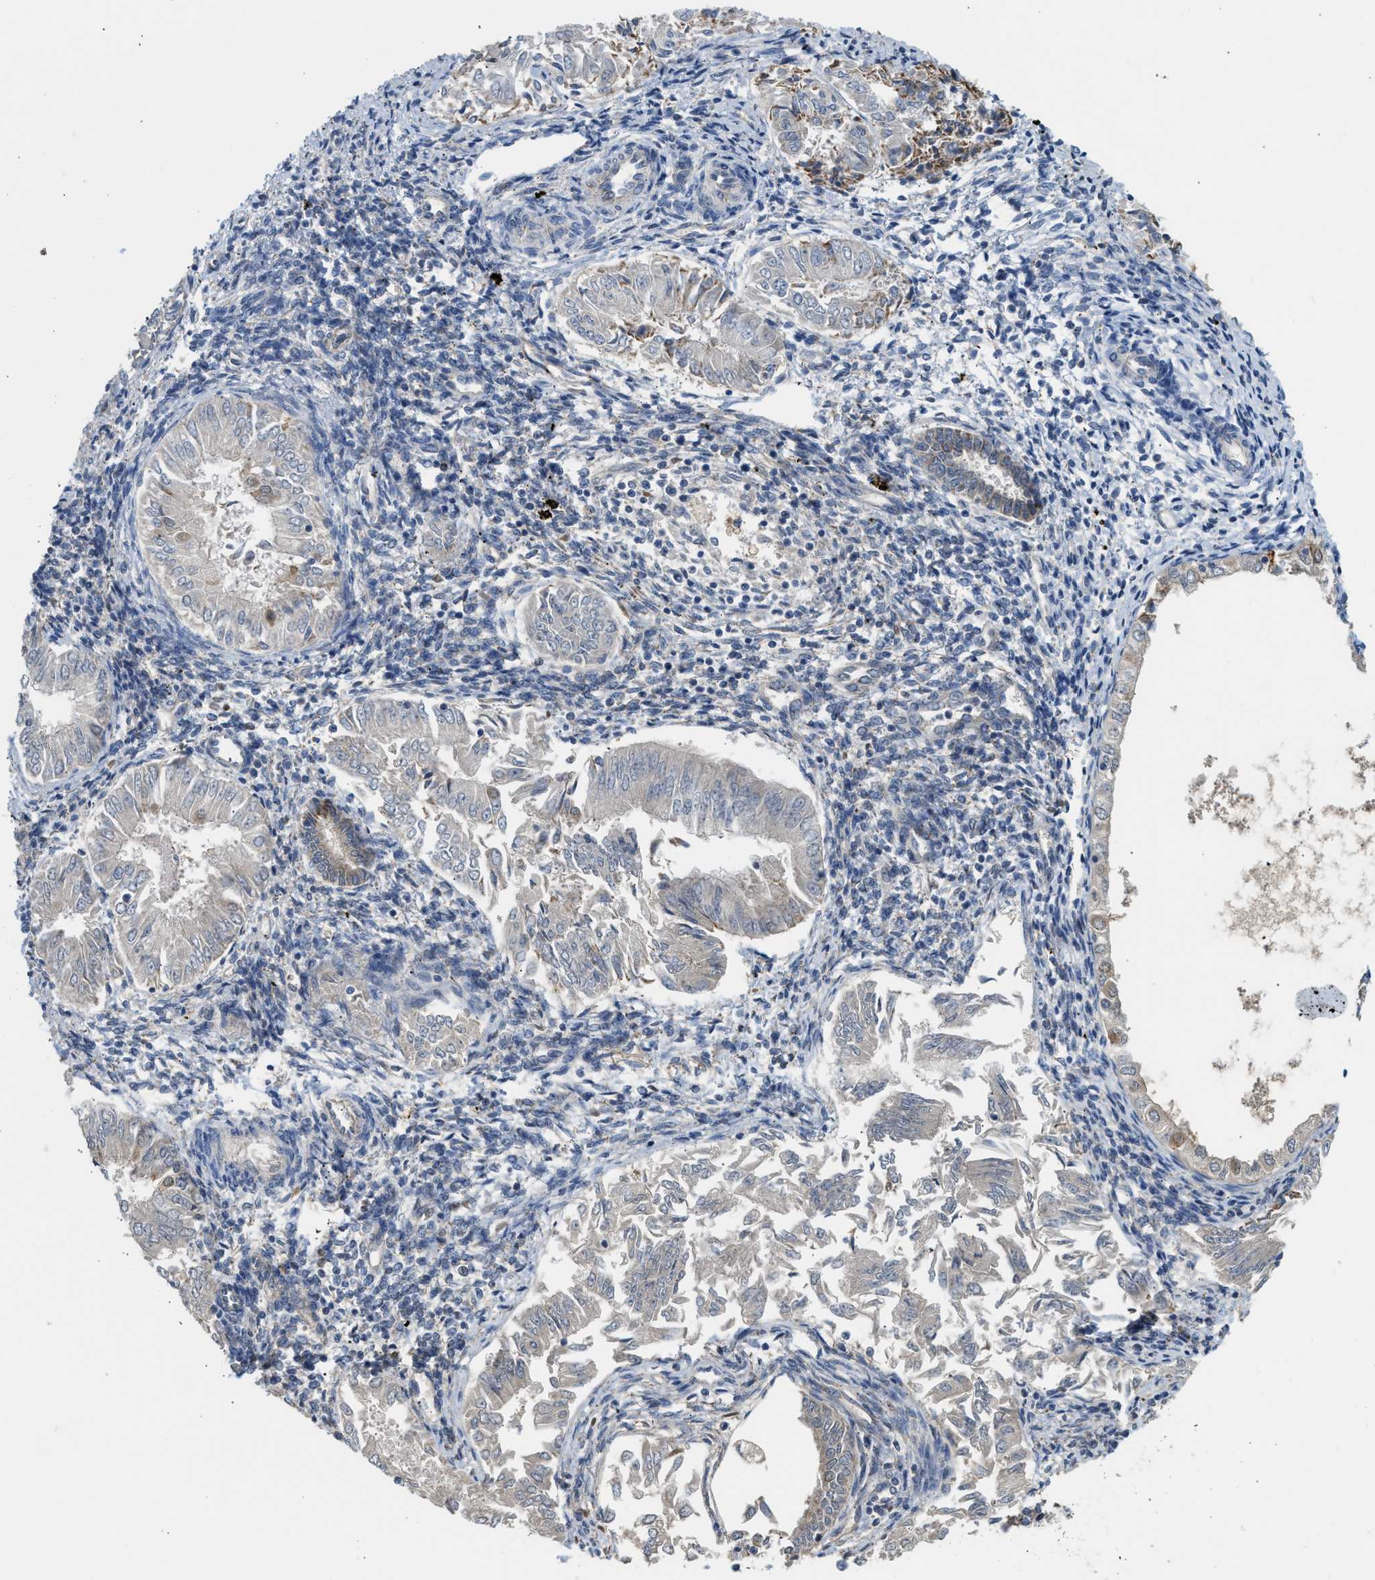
{"staining": {"intensity": "negative", "quantity": "none", "location": "none"}, "tissue": "endometrial cancer", "cell_type": "Tumor cells", "image_type": "cancer", "snomed": [{"axis": "morphology", "description": "Adenocarcinoma, NOS"}, {"axis": "topography", "description": "Endometrium"}], "caption": "Protein analysis of endometrial cancer shows no significant expression in tumor cells.", "gene": "GOT2", "patient": {"sex": "female", "age": 53}}